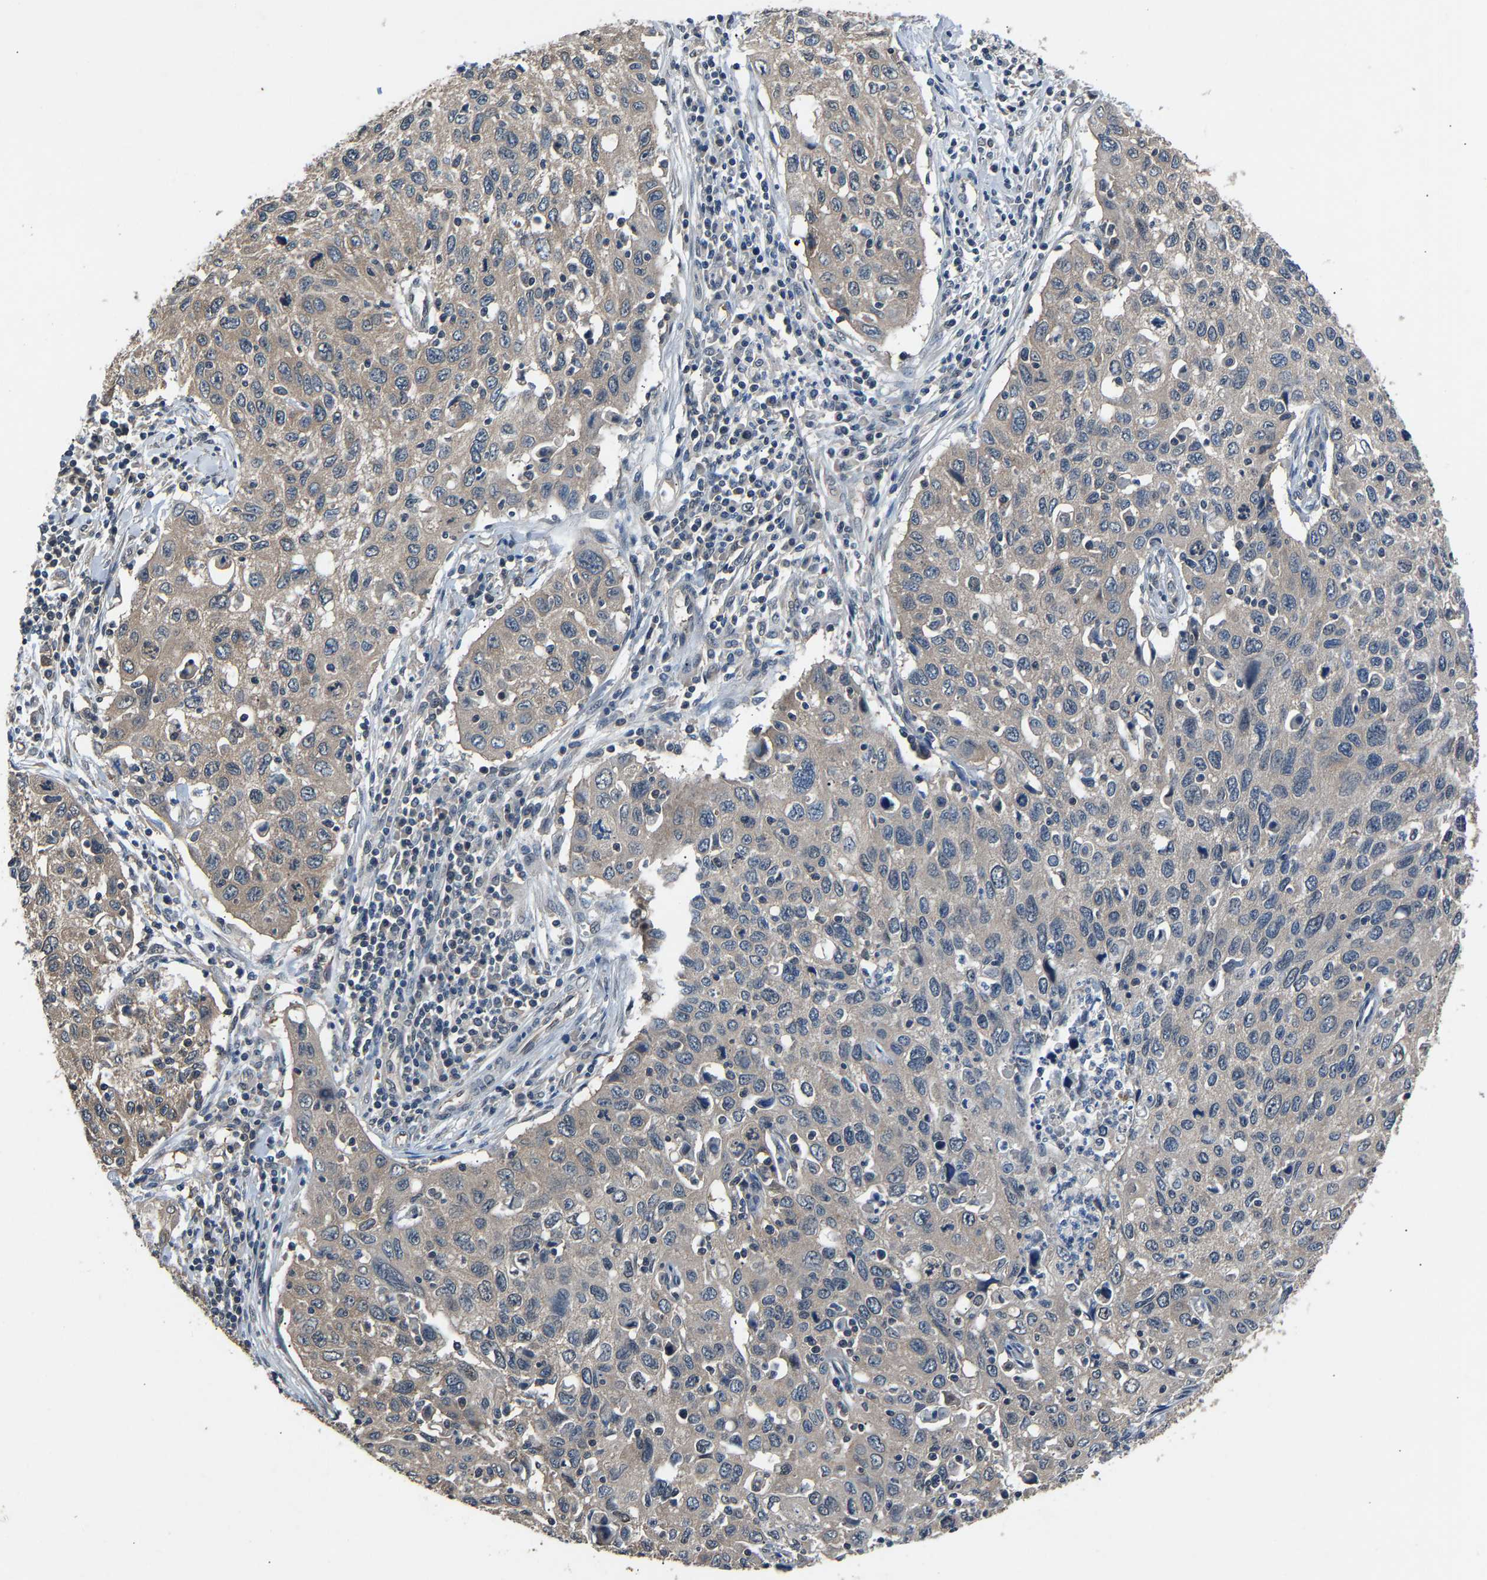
{"staining": {"intensity": "weak", "quantity": "25%-75%", "location": "cytoplasmic/membranous"}, "tissue": "cervical cancer", "cell_type": "Tumor cells", "image_type": "cancer", "snomed": [{"axis": "morphology", "description": "Squamous cell carcinoma, NOS"}, {"axis": "topography", "description": "Cervix"}], "caption": "Protein expression analysis of human squamous cell carcinoma (cervical) reveals weak cytoplasmic/membranous staining in about 25%-75% of tumor cells.", "gene": "ABCC9", "patient": {"sex": "female", "age": 53}}